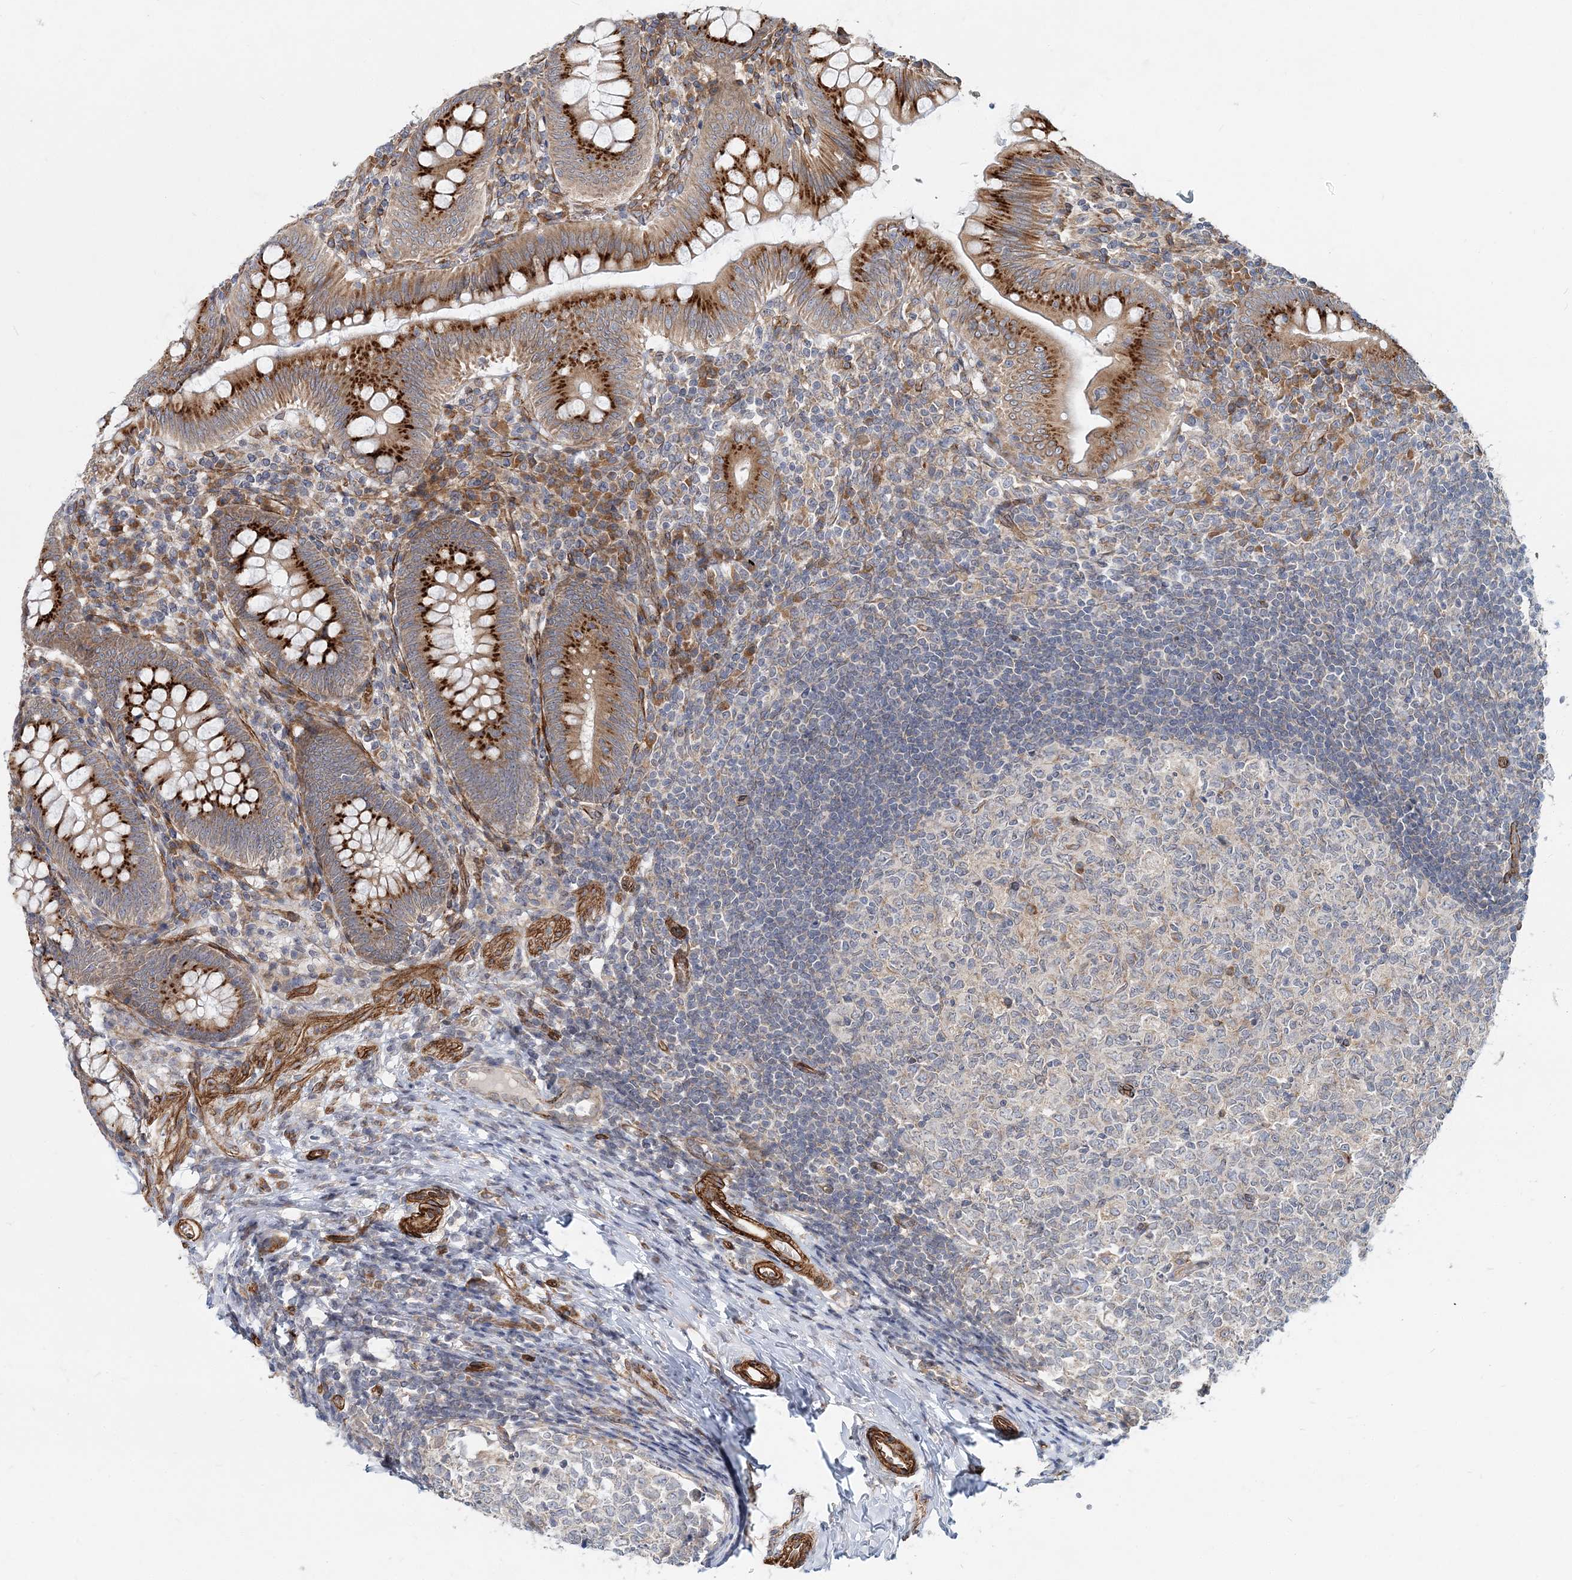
{"staining": {"intensity": "strong", "quantity": ">75%", "location": "cytoplasmic/membranous"}, "tissue": "appendix", "cell_type": "Glandular cells", "image_type": "normal", "snomed": [{"axis": "morphology", "description": "Normal tissue, NOS"}, {"axis": "topography", "description": "Appendix"}], "caption": "Immunohistochemical staining of unremarkable human appendix shows strong cytoplasmic/membranous protein positivity in approximately >75% of glandular cells. The protein is stained brown, and the nuclei are stained in blue (DAB IHC with brightfield microscopy, high magnification).", "gene": "NBAS", "patient": {"sex": "male", "age": 14}}